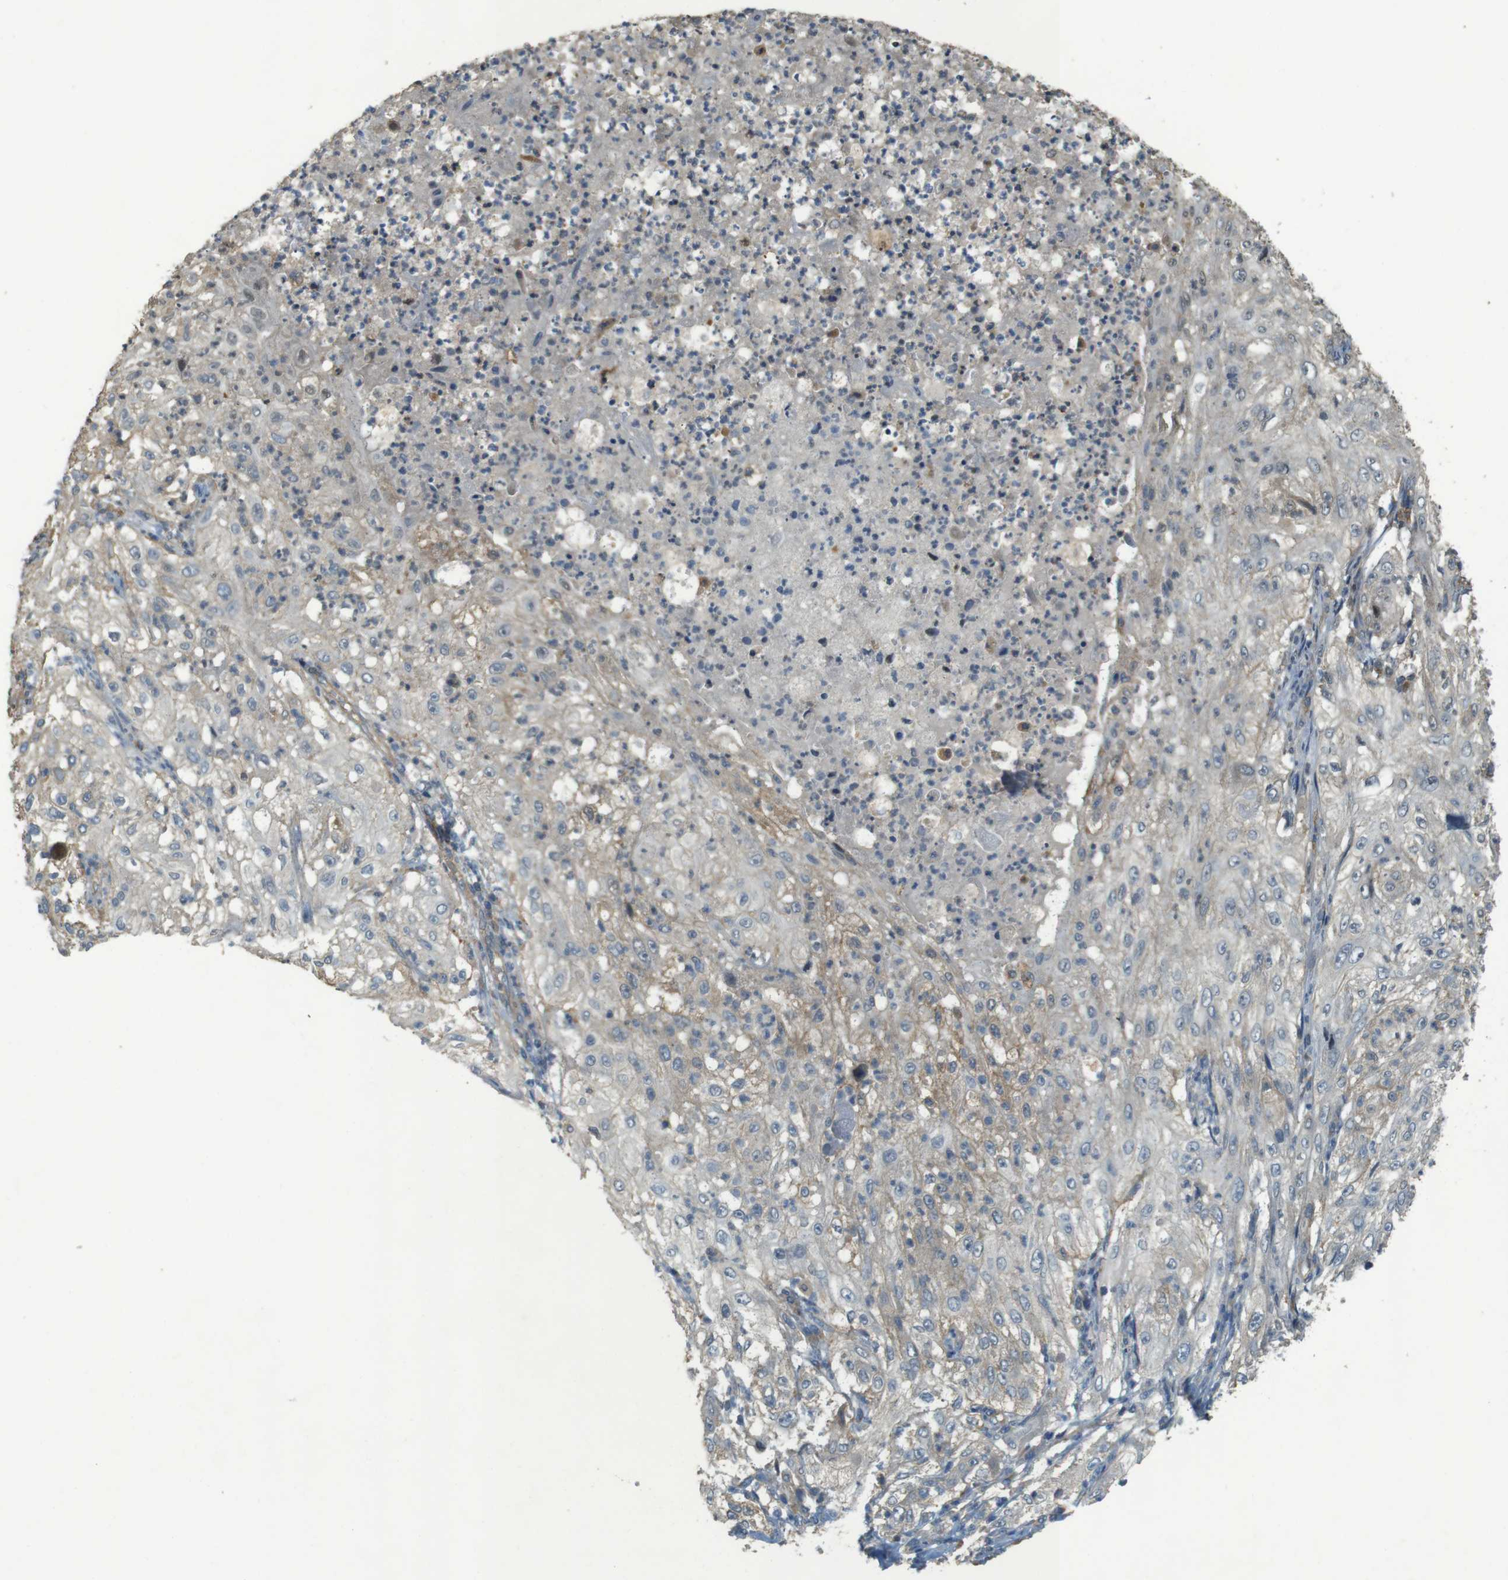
{"staining": {"intensity": "weak", "quantity": "<25%", "location": "cytoplasmic/membranous"}, "tissue": "lung cancer", "cell_type": "Tumor cells", "image_type": "cancer", "snomed": [{"axis": "morphology", "description": "Inflammation, NOS"}, {"axis": "morphology", "description": "Squamous cell carcinoma, NOS"}, {"axis": "topography", "description": "Lymph node"}, {"axis": "topography", "description": "Soft tissue"}, {"axis": "topography", "description": "Lung"}], "caption": "Squamous cell carcinoma (lung) stained for a protein using immunohistochemistry (IHC) shows no staining tumor cells.", "gene": "ZDHHC20", "patient": {"sex": "male", "age": 66}}